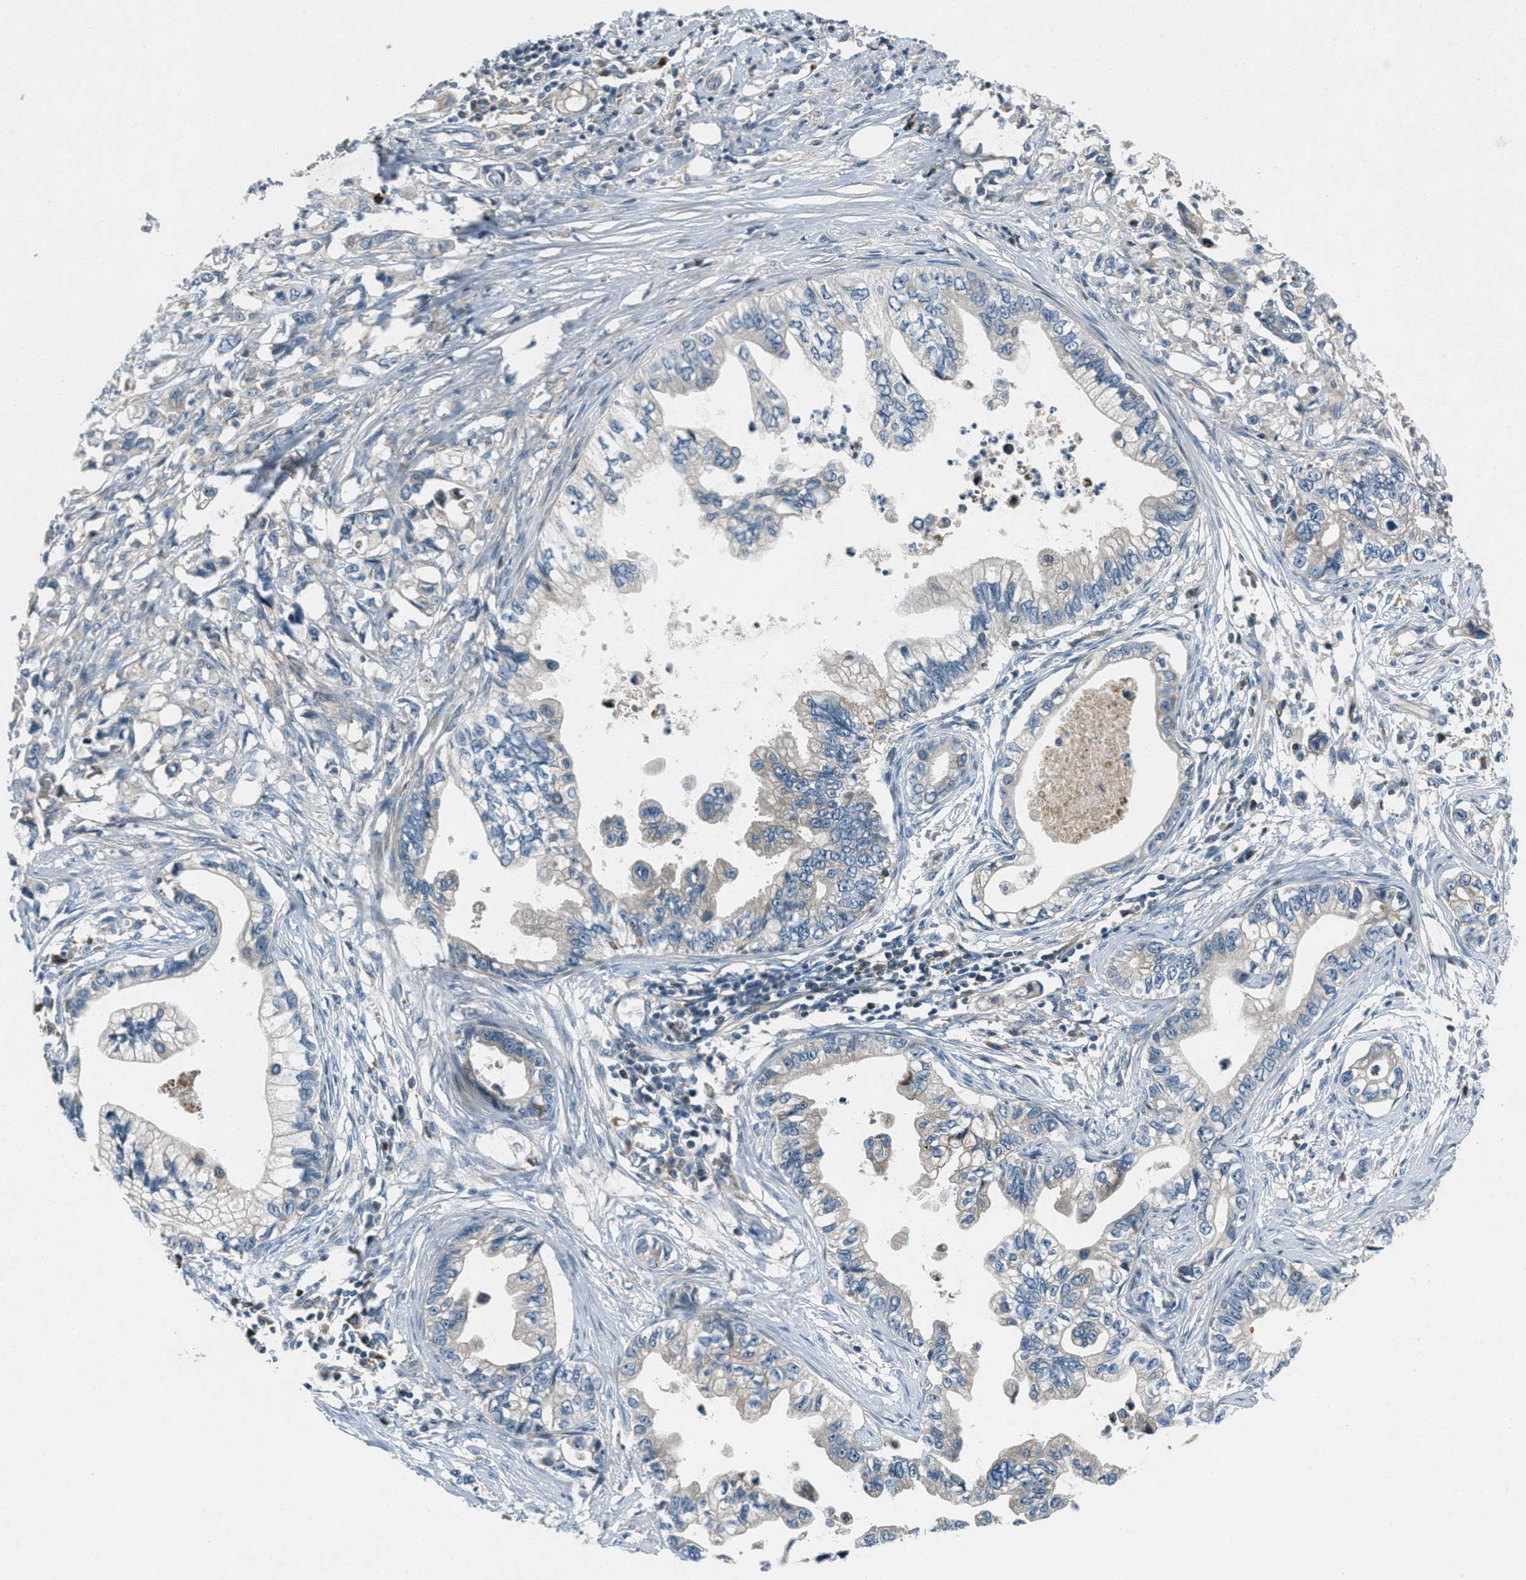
{"staining": {"intensity": "negative", "quantity": "none", "location": "none"}, "tissue": "pancreatic cancer", "cell_type": "Tumor cells", "image_type": "cancer", "snomed": [{"axis": "morphology", "description": "Adenocarcinoma, NOS"}, {"axis": "topography", "description": "Pancreas"}], "caption": "Immunohistochemistry (IHC) image of neoplastic tissue: adenocarcinoma (pancreatic) stained with DAB exhibits no significant protein positivity in tumor cells.", "gene": "CLEC2D", "patient": {"sex": "male", "age": 56}}